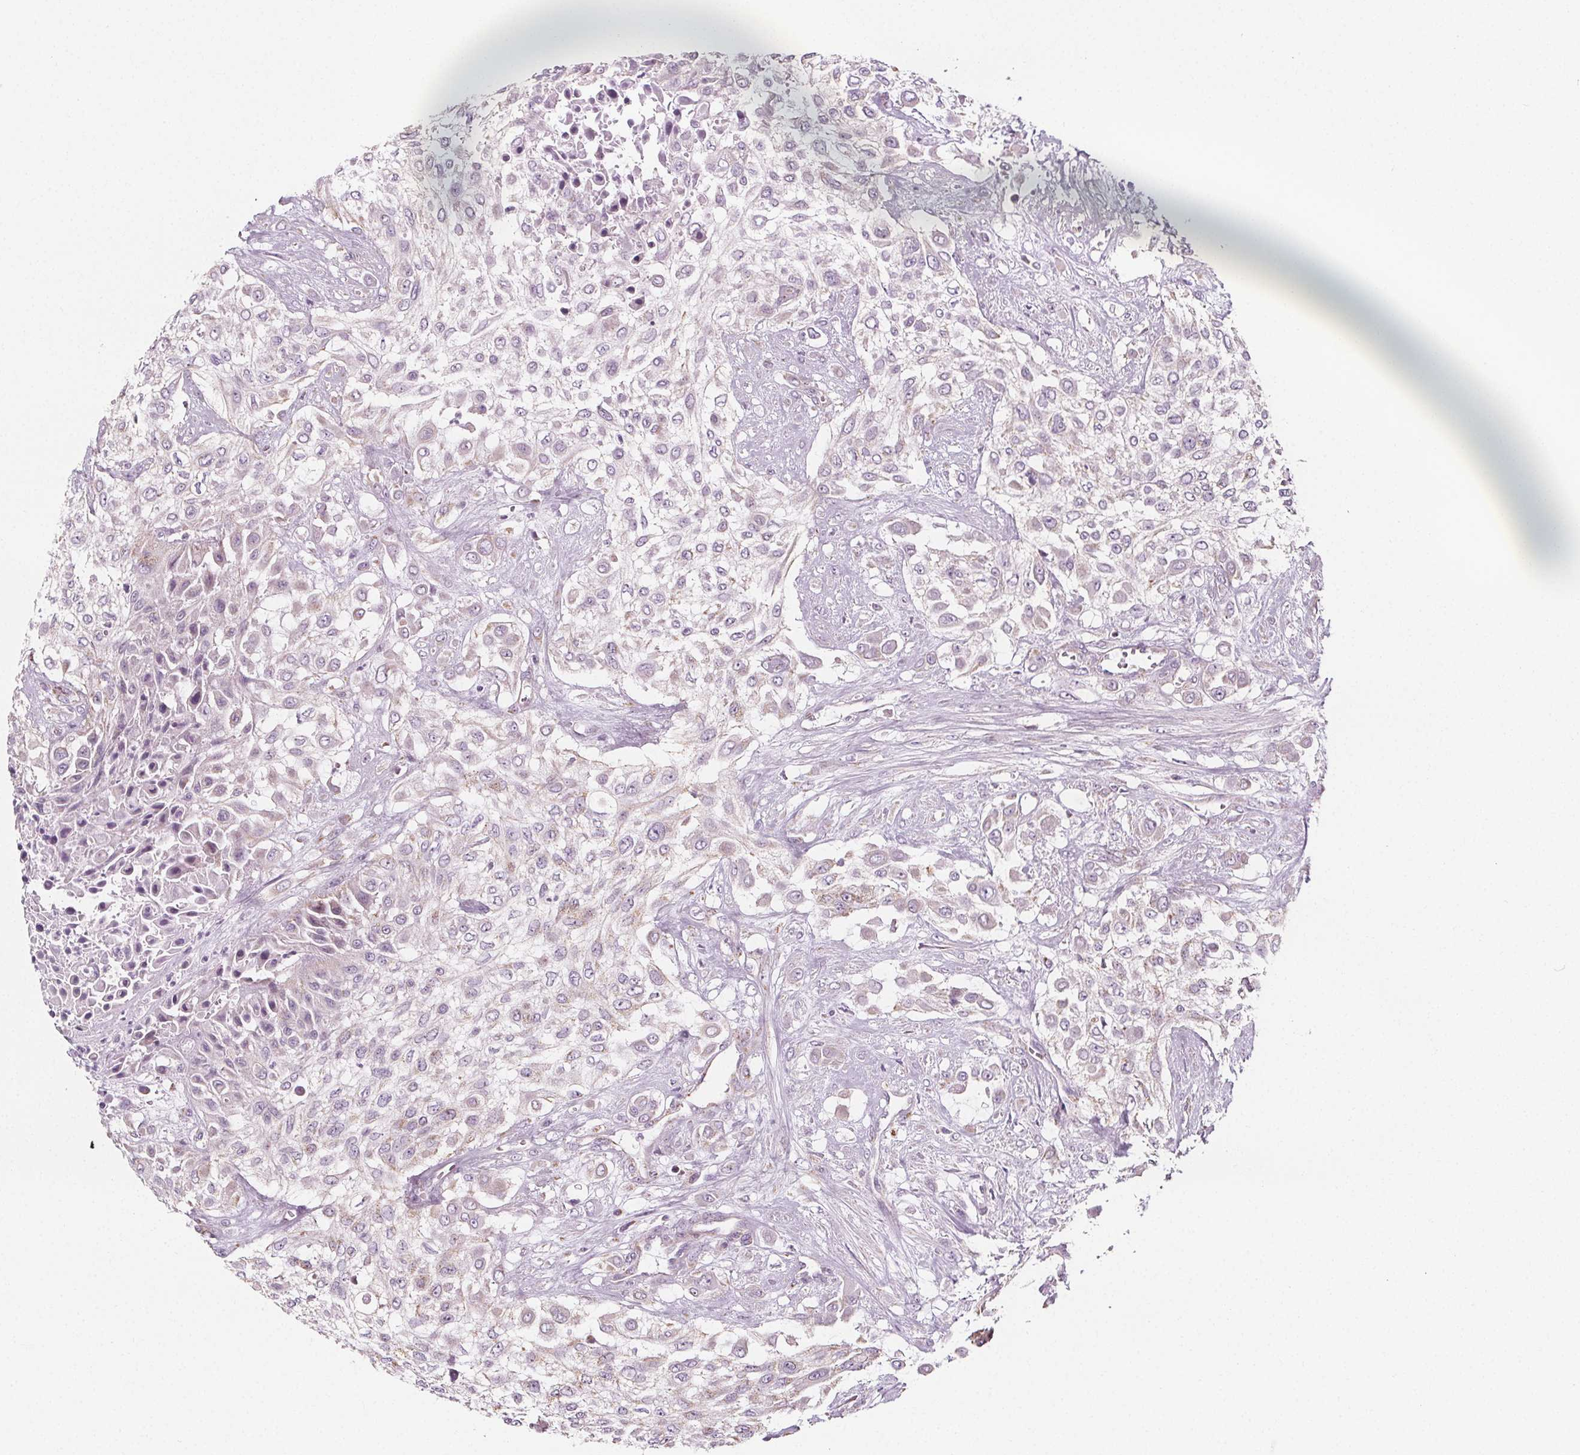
{"staining": {"intensity": "negative", "quantity": "none", "location": "none"}, "tissue": "urothelial cancer", "cell_type": "Tumor cells", "image_type": "cancer", "snomed": [{"axis": "morphology", "description": "Urothelial carcinoma, High grade"}, {"axis": "topography", "description": "Urinary bladder"}], "caption": "DAB immunohistochemical staining of urothelial cancer reveals no significant staining in tumor cells.", "gene": "IL17C", "patient": {"sex": "male", "age": 57}}